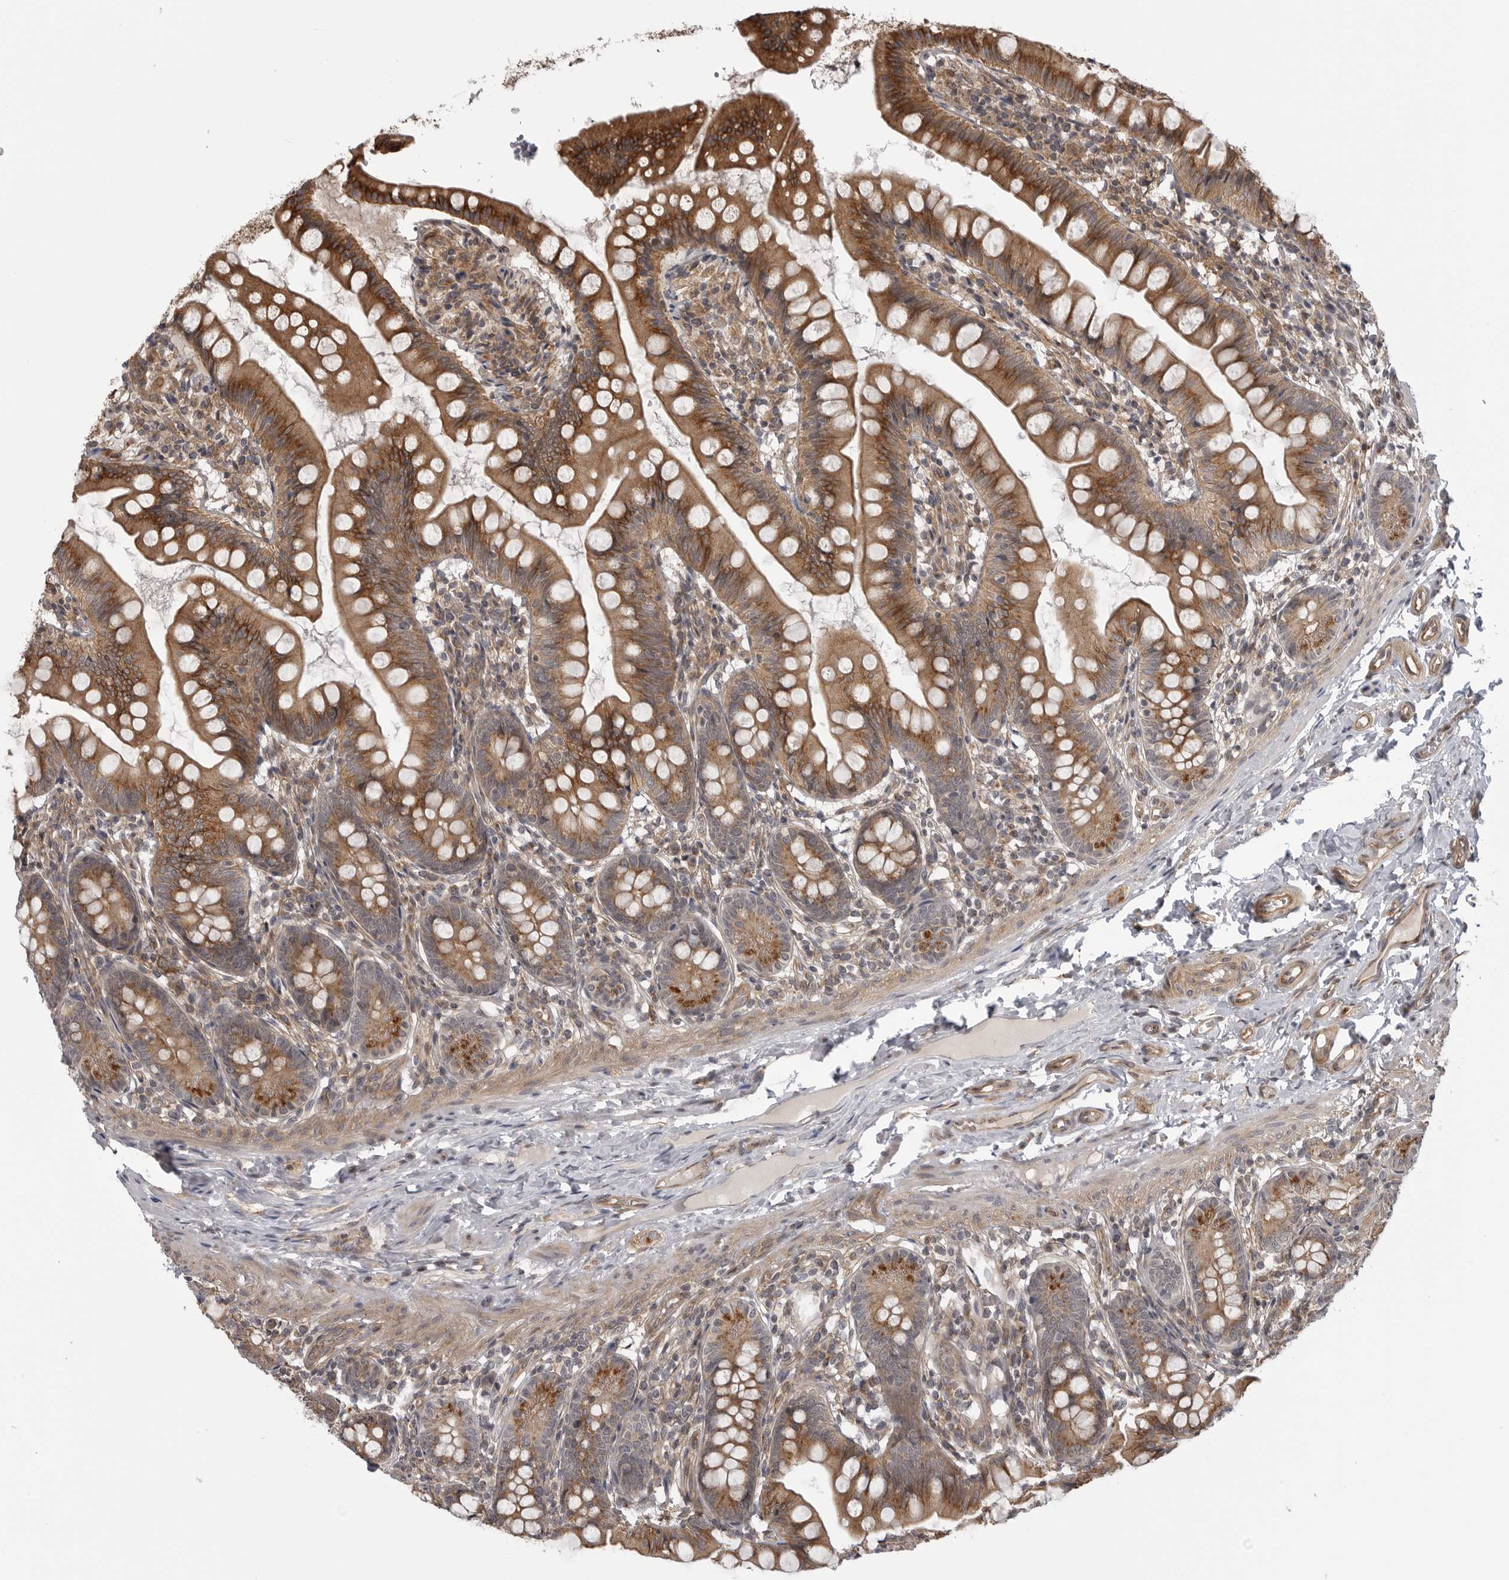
{"staining": {"intensity": "moderate", "quantity": ">75%", "location": "cytoplasmic/membranous"}, "tissue": "small intestine", "cell_type": "Glandular cells", "image_type": "normal", "snomed": [{"axis": "morphology", "description": "Normal tissue, NOS"}, {"axis": "topography", "description": "Small intestine"}], "caption": "IHC of benign small intestine demonstrates medium levels of moderate cytoplasmic/membranous positivity in about >75% of glandular cells. (IHC, brightfield microscopy, high magnification).", "gene": "LRRC45", "patient": {"sex": "male", "age": 7}}